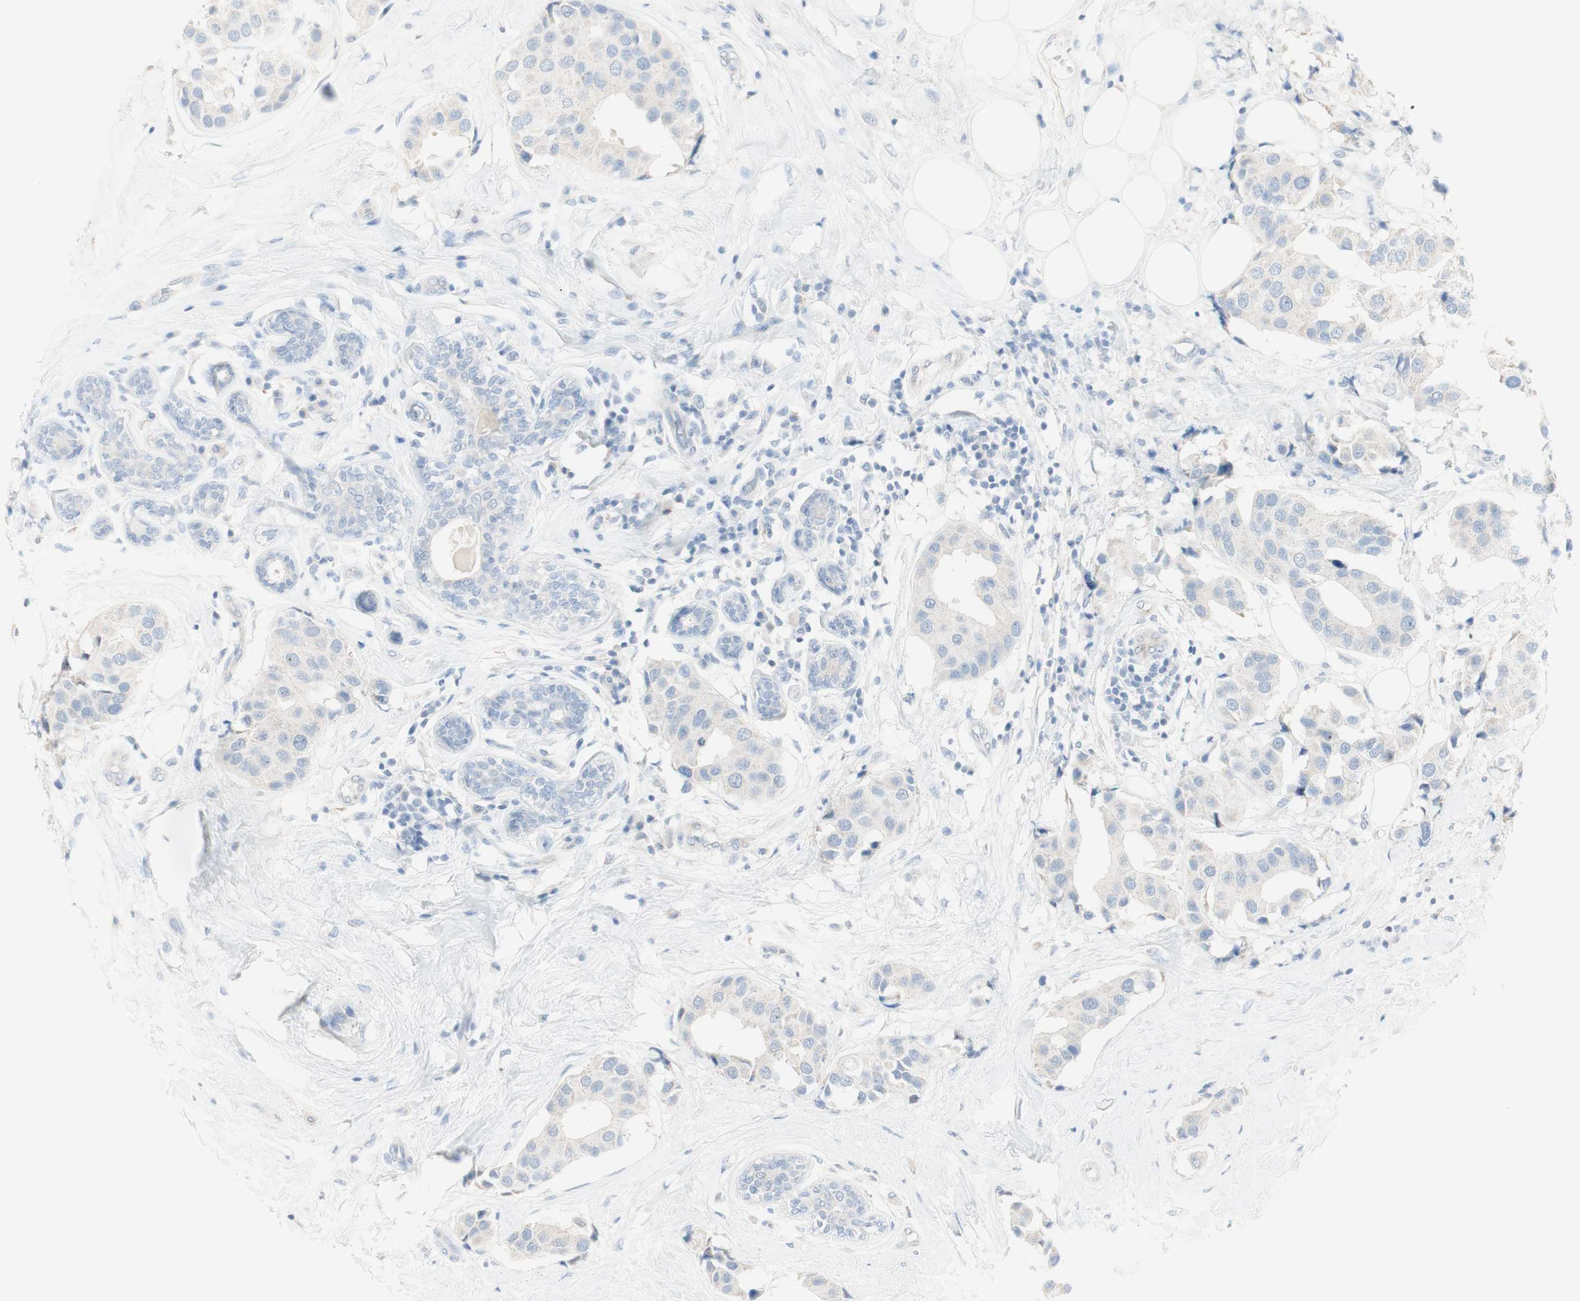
{"staining": {"intensity": "negative", "quantity": "none", "location": "none"}, "tissue": "breast cancer", "cell_type": "Tumor cells", "image_type": "cancer", "snomed": [{"axis": "morphology", "description": "Normal tissue, NOS"}, {"axis": "morphology", "description": "Duct carcinoma"}, {"axis": "topography", "description": "Breast"}], "caption": "This is a photomicrograph of immunohistochemistry (IHC) staining of invasive ductal carcinoma (breast), which shows no staining in tumor cells.", "gene": "ART3", "patient": {"sex": "female", "age": 39}}